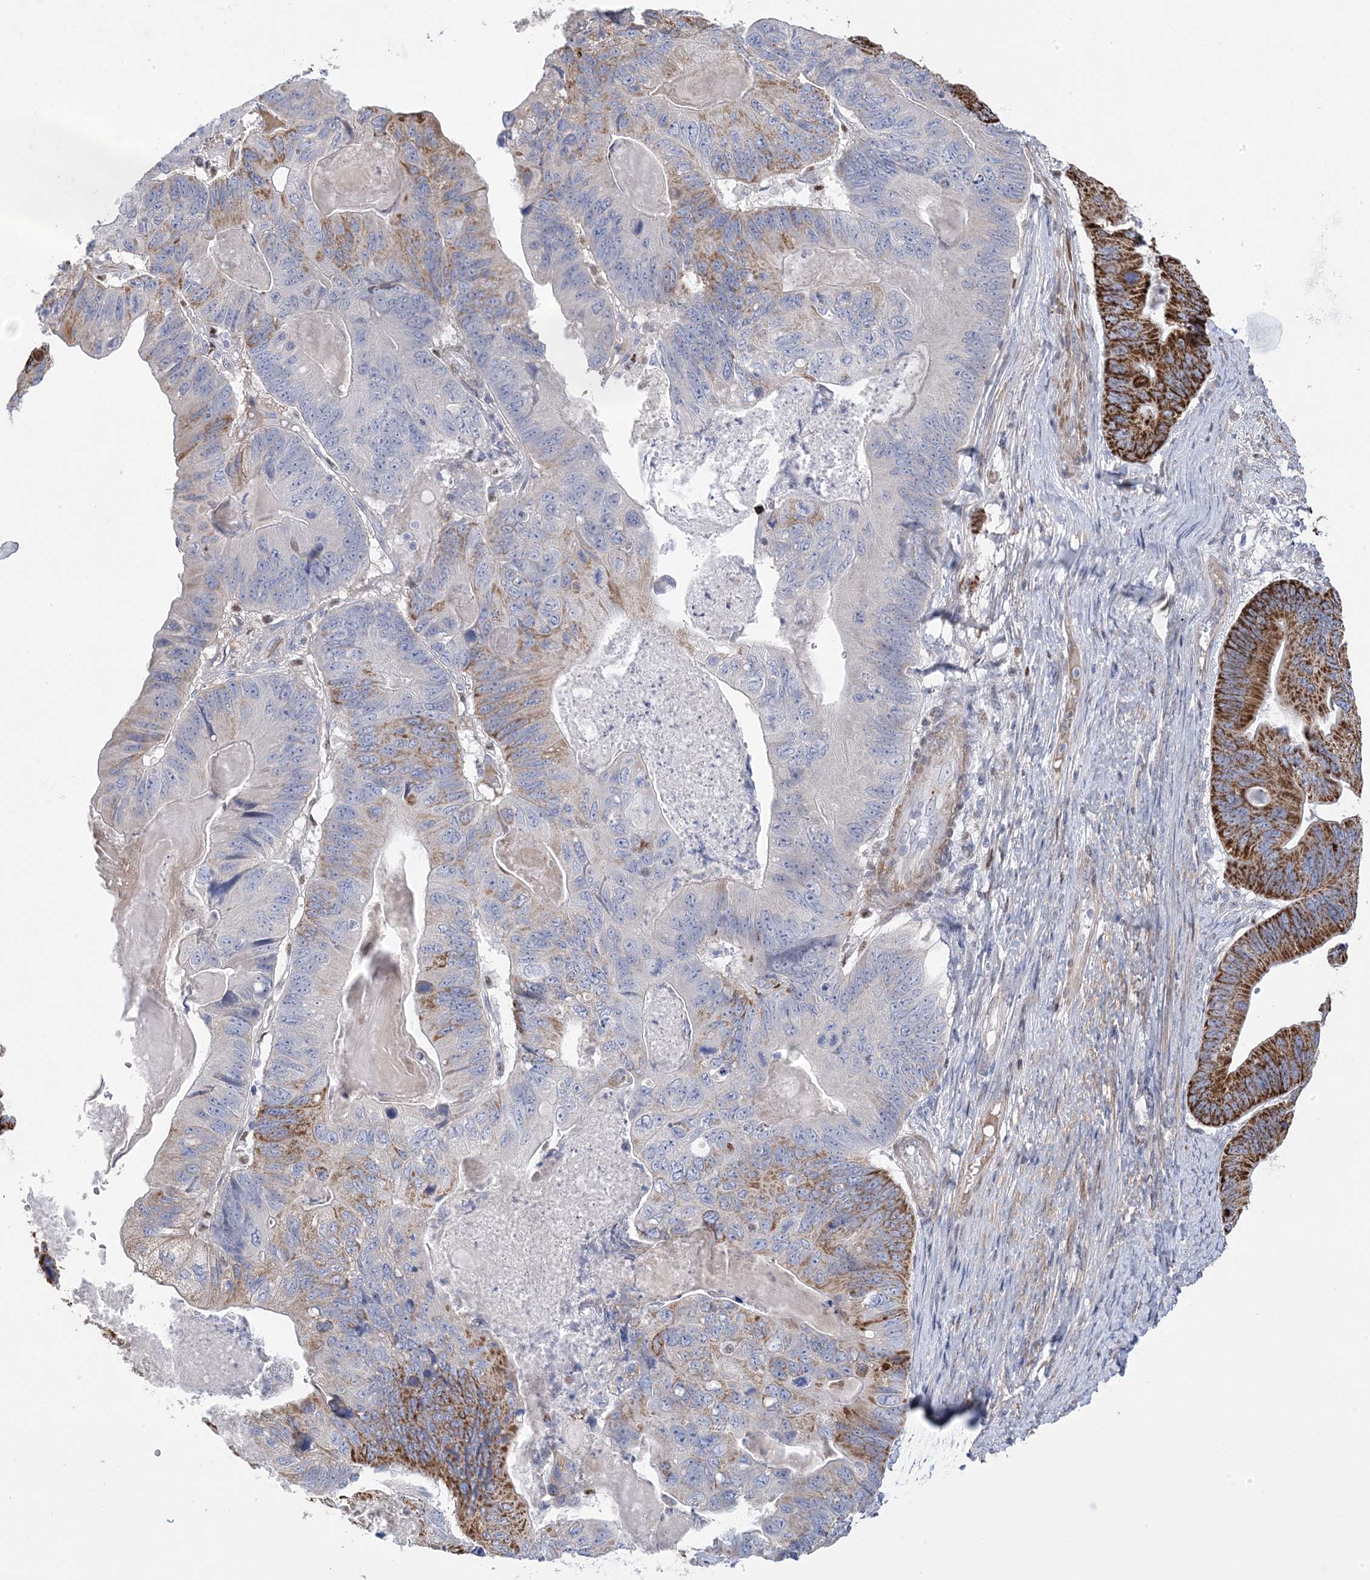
{"staining": {"intensity": "strong", "quantity": "<25%", "location": "cytoplasmic/membranous"}, "tissue": "ovarian cancer", "cell_type": "Tumor cells", "image_type": "cancer", "snomed": [{"axis": "morphology", "description": "Cystadenocarcinoma, mucinous, NOS"}, {"axis": "topography", "description": "Ovary"}], "caption": "Ovarian mucinous cystadenocarcinoma stained with a protein marker displays strong staining in tumor cells.", "gene": "GTPBP6", "patient": {"sex": "female", "age": 61}}